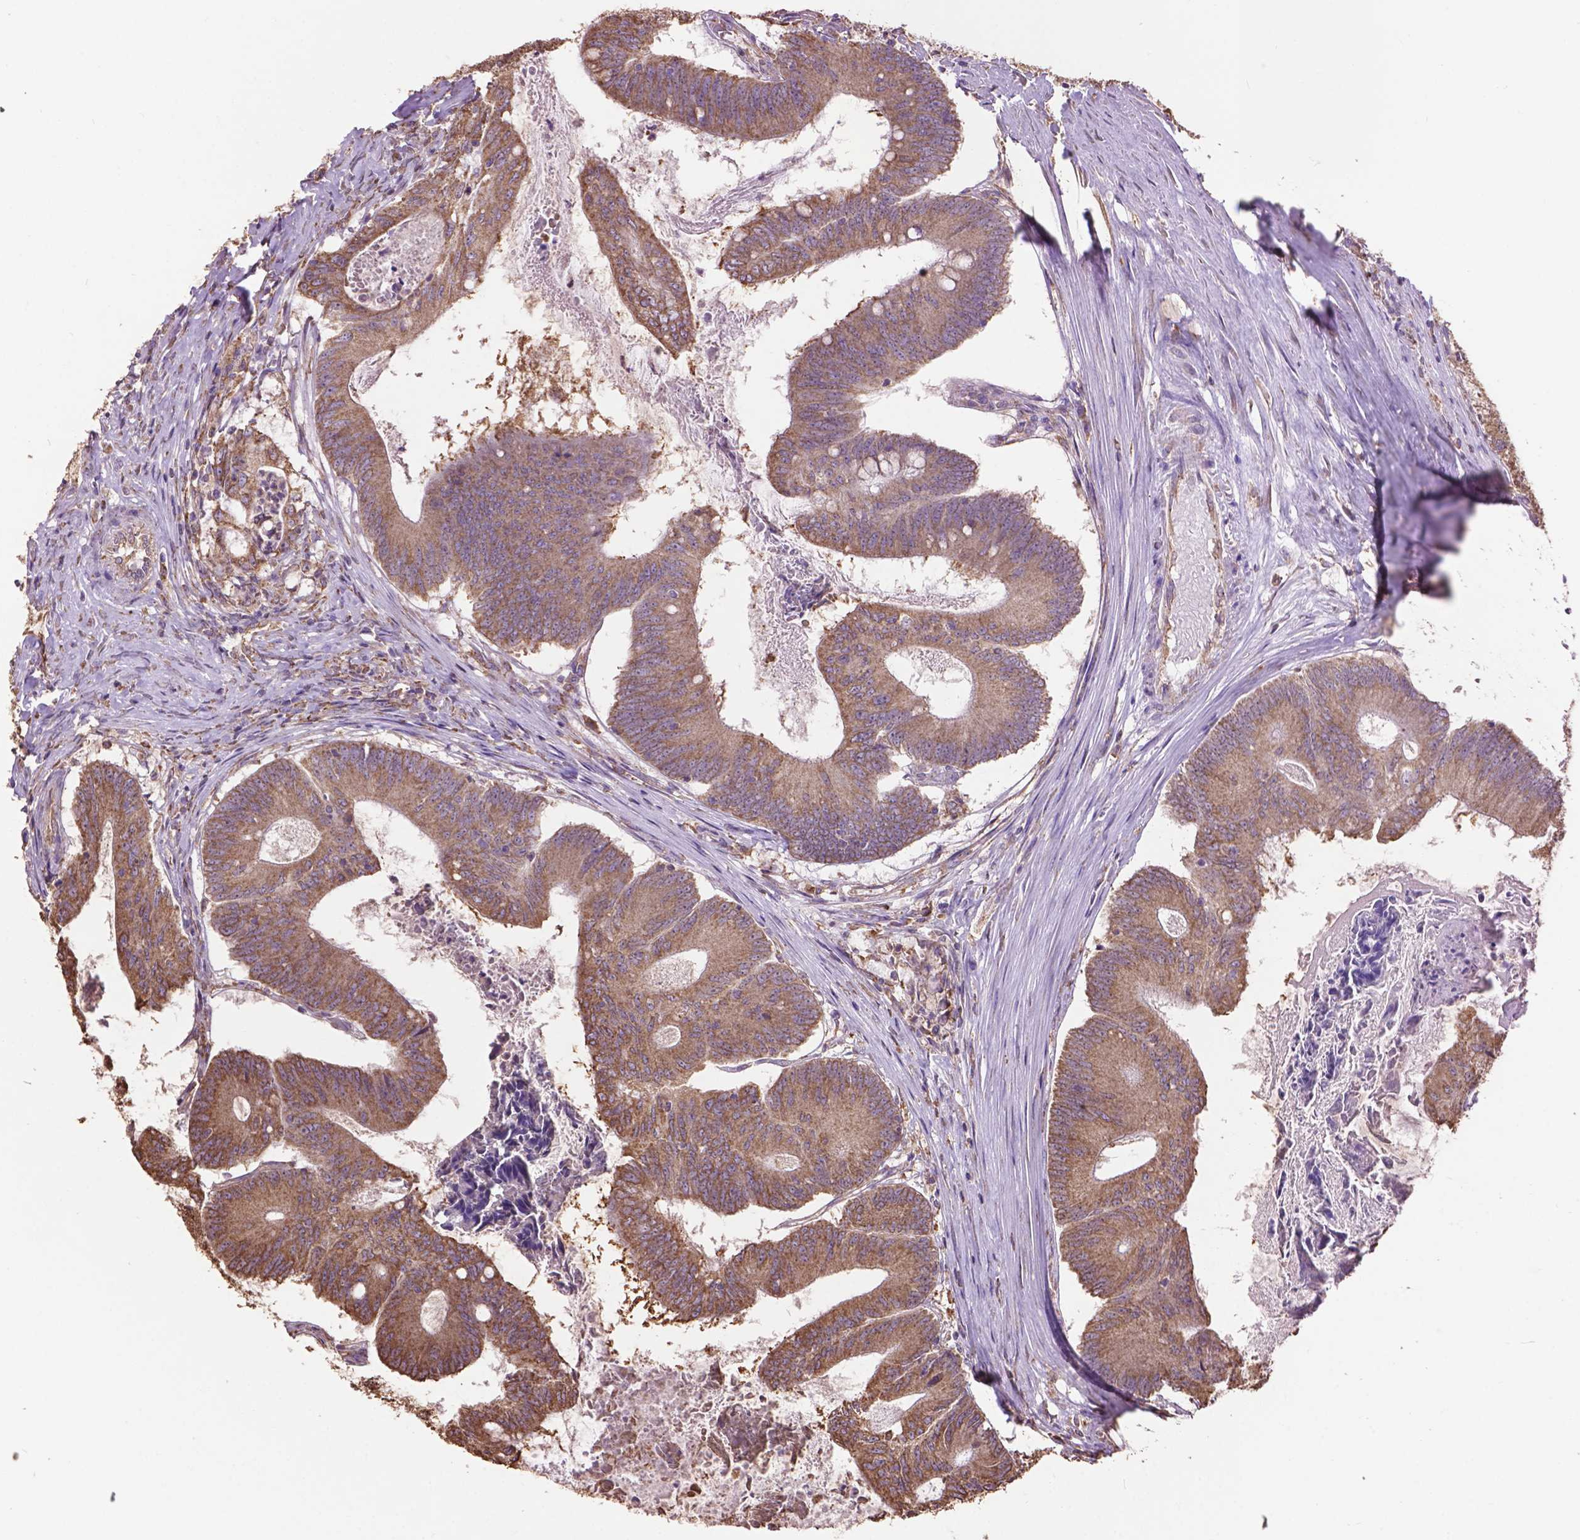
{"staining": {"intensity": "moderate", "quantity": ">75%", "location": "cytoplasmic/membranous"}, "tissue": "colorectal cancer", "cell_type": "Tumor cells", "image_type": "cancer", "snomed": [{"axis": "morphology", "description": "Adenocarcinoma, NOS"}, {"axis": "topography", "description": "Colon"}], "caption": "A photomicrograph of human colorectal cancer stained for a protein shows moderate cytoplasmic/membranous brown staining in tumor cells.", "gene": "PPP2R5E", "patient": {"sex": "female", "age": 70}}